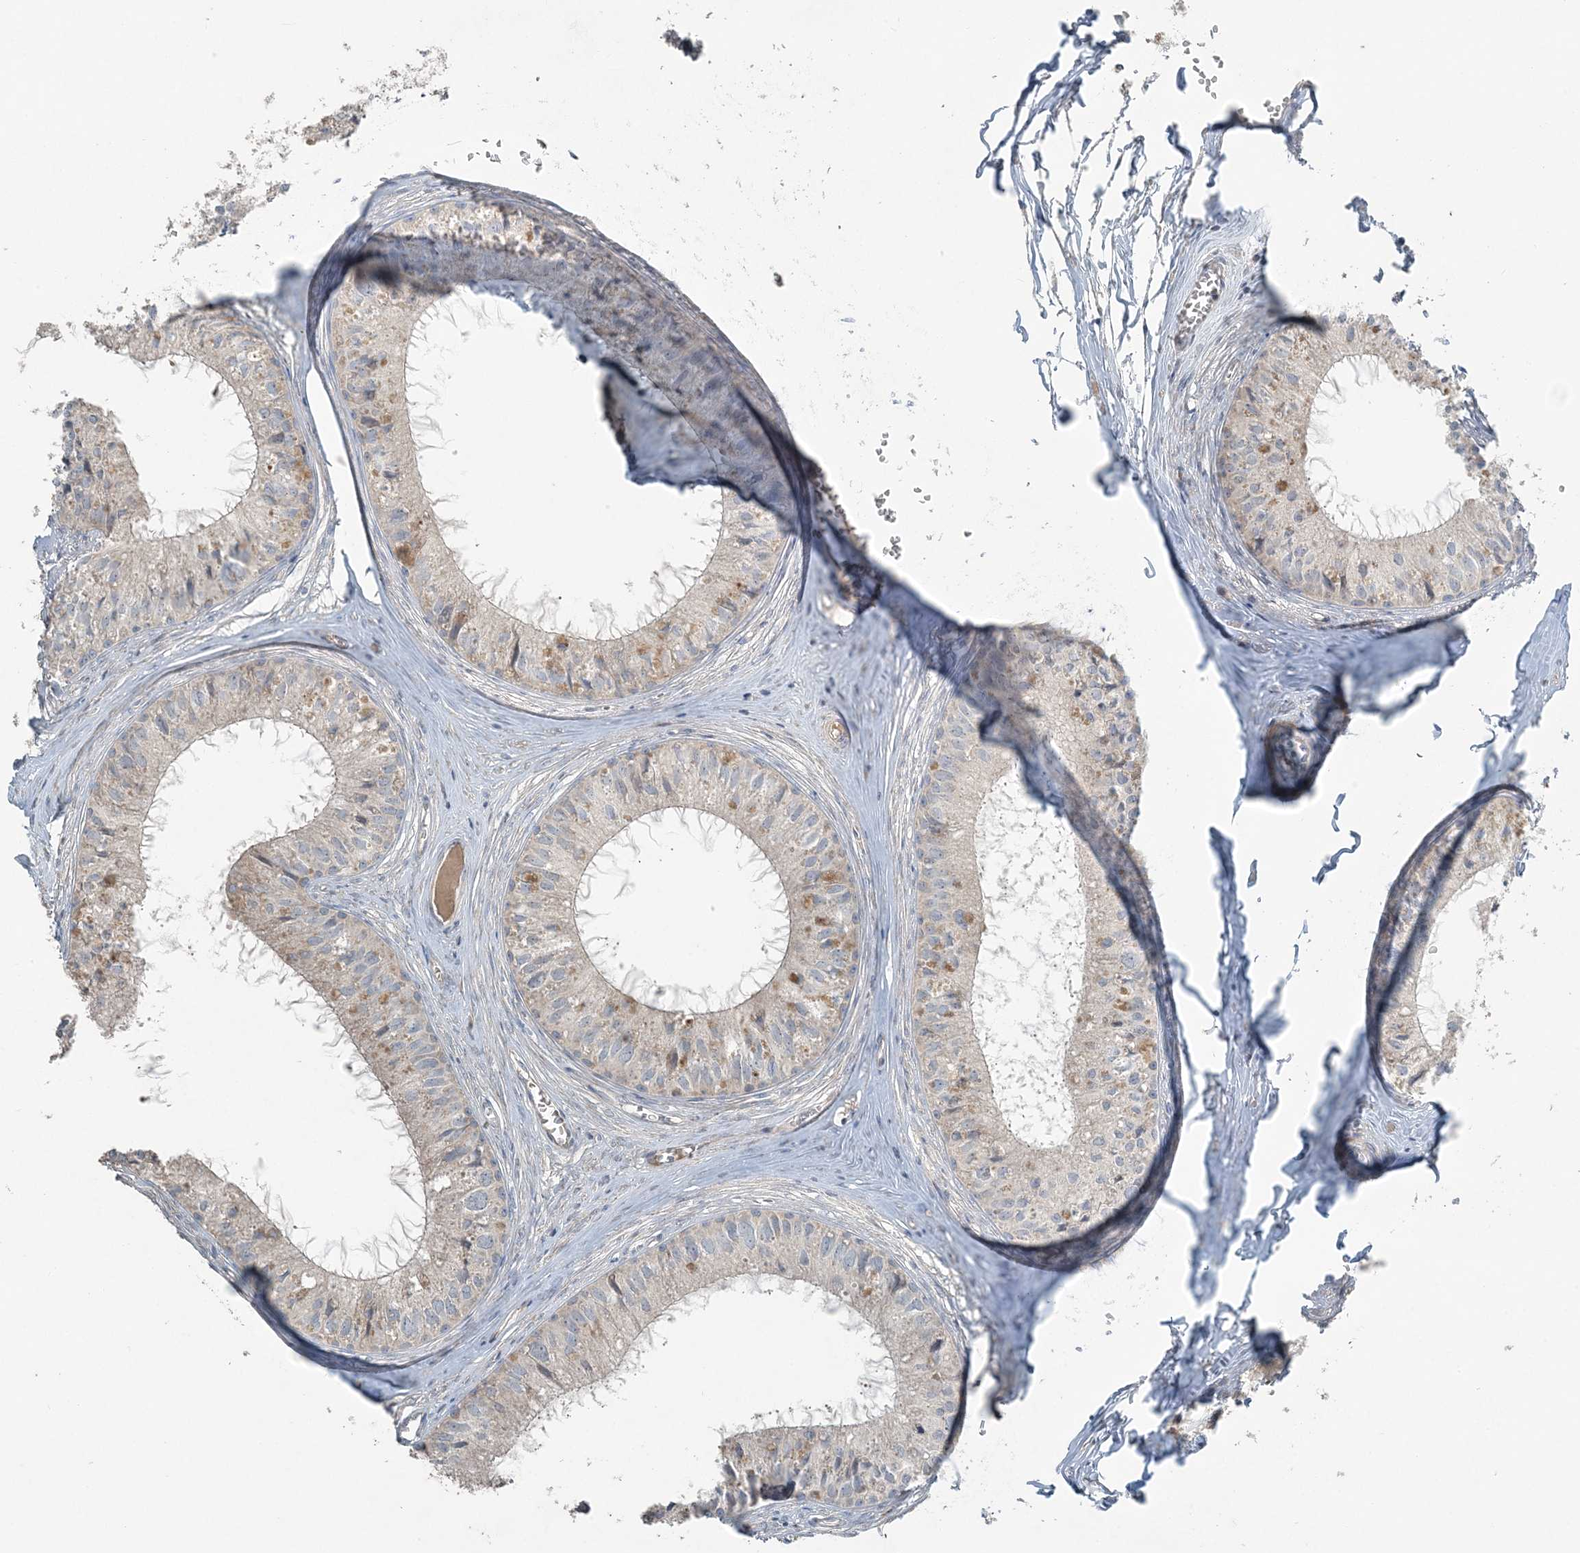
{"staining": {"intensity": "negative", "quantity": "none", "location": "none"}, "tissue": "epididymis", "cell_type": "Glandular cells", "image_type": "normal", "snomed": [{"axis": "morphology", "description": "Normal tissue, NOS"}, {"axis": "topography", "description": "Epididymis"}], "caption": "IHC micrograph of benign epididymis: epididymis stained with DAB (3,3'-diaminobenzidine) shows no significant protein staining in glandular cells. The staining is performed using DAB (3,3'-diaminobenzidine) brown chromogen with nuclei counter-stained in using hematoxylin.", "gene": "SLC4A10", "patient": {"sex": "male", "age": 36}}